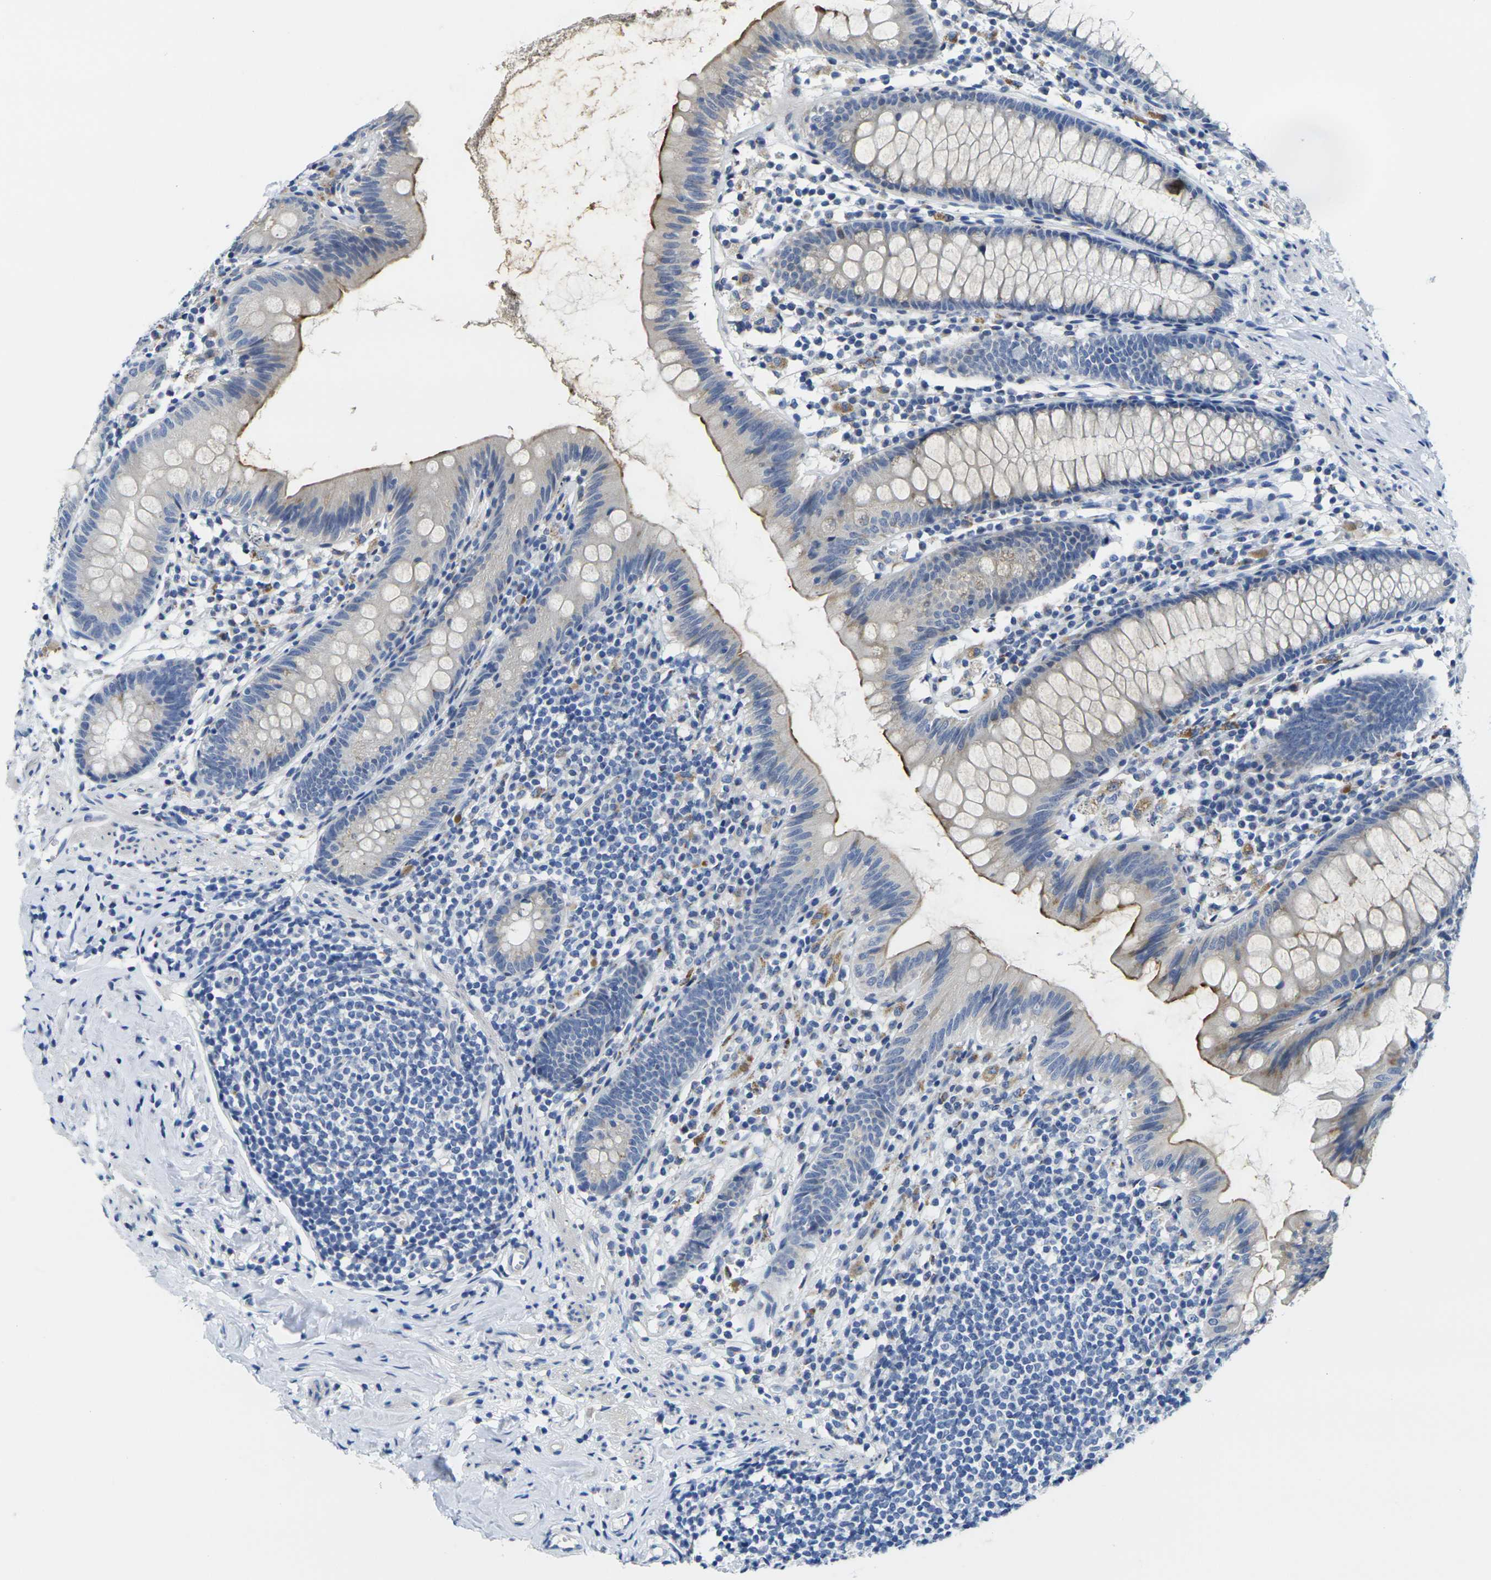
{"staining": {"intensity": "moderate", "quantity": "<25%", "location": "cytoplasmic/membranous"}, "tissue": "appendix", "cell_type": "Glandular cells", "image_type": "normal", "snomed": [{"axis": "morphology", "description": "Normal tissue, NOS"}, {"axis": "topography", "description": "Appendix"}], "caption": "Immunohistochemistry (DAB (3,3'-diaminobenzidine)) staining of unremarkable appendix reveals moderate cytoplasmic/membranous protein staining in about <25% of glandular cells.", "gene": "CRK", "patient": {"sex": "male", "age": 52}}